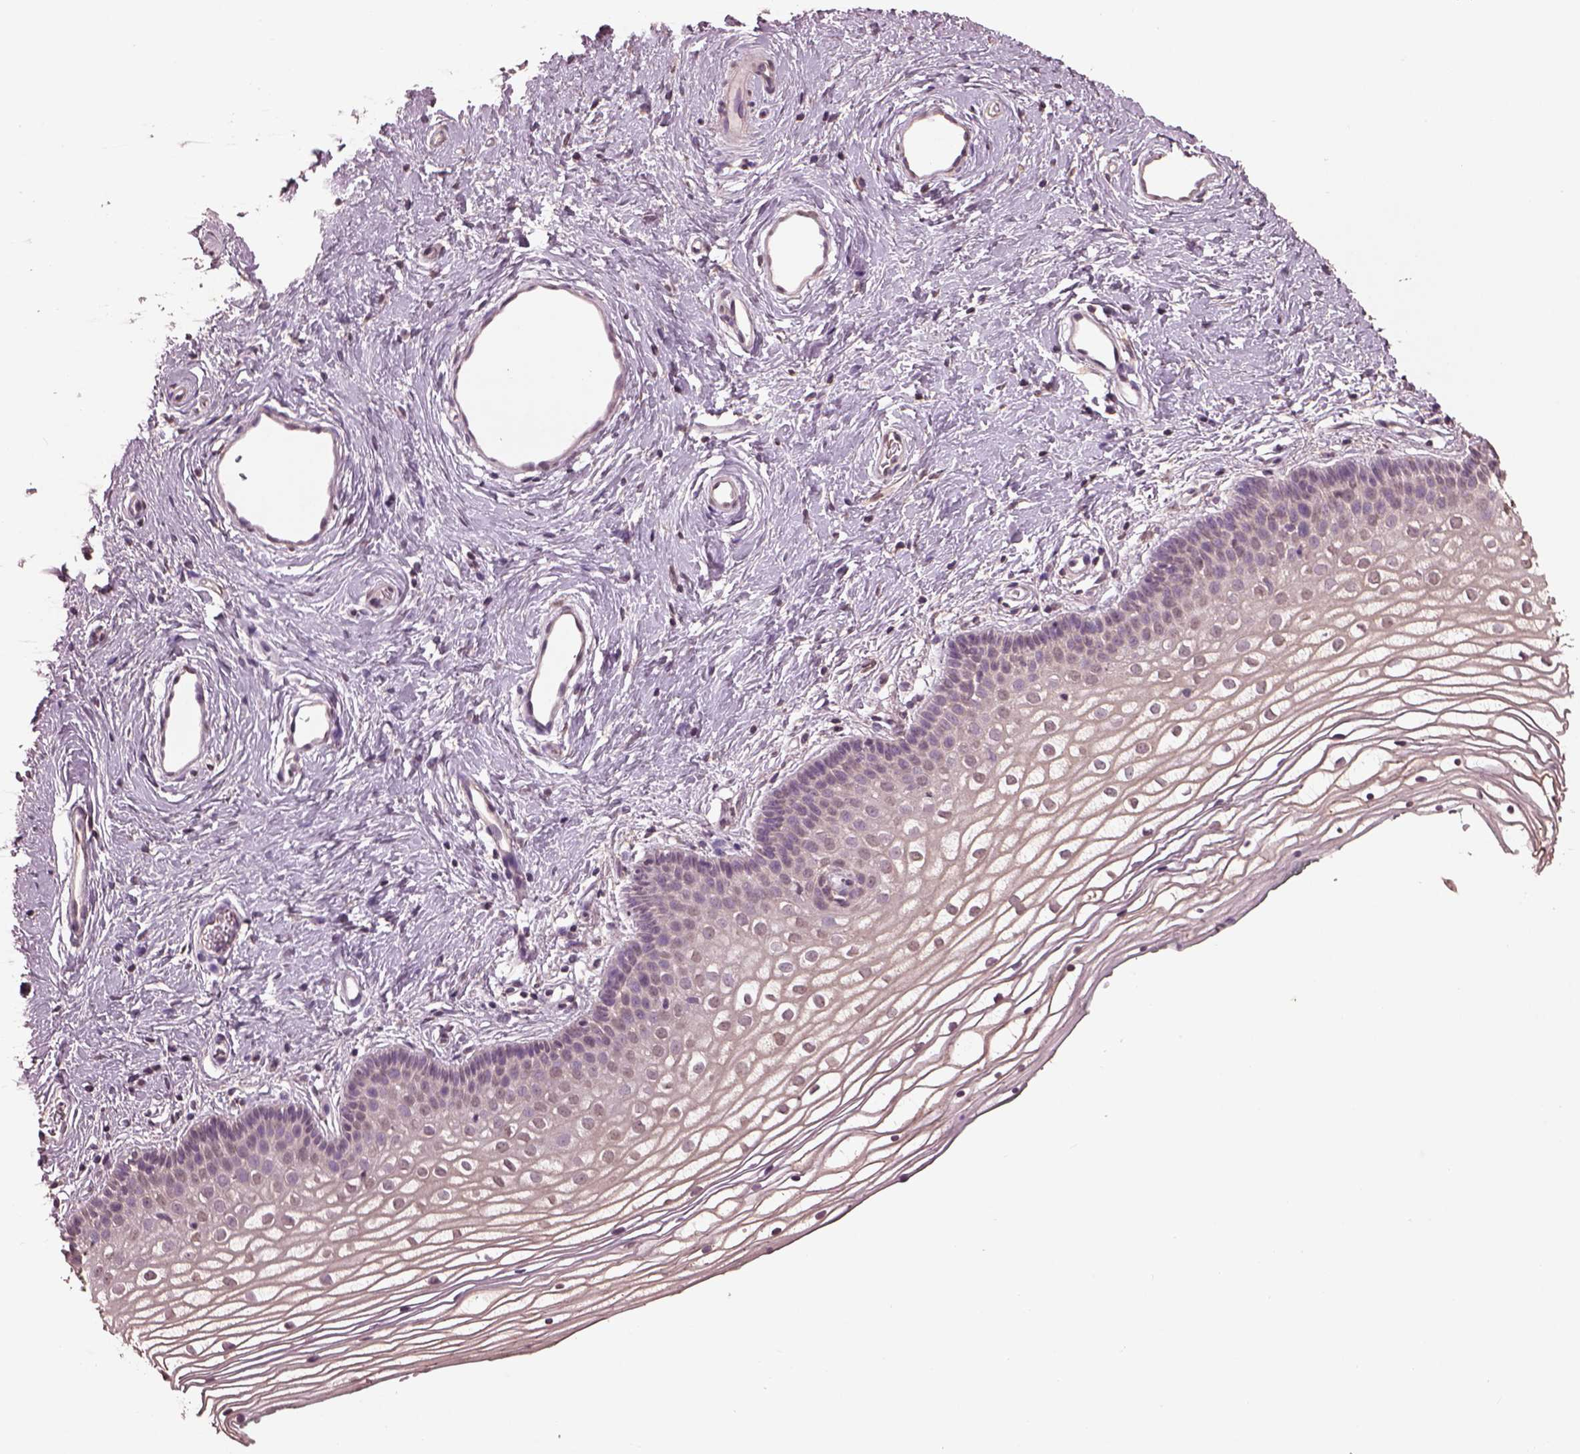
{"staining": {"intensity": "negative", "quantity": "none", "location": "none"}, "tissue": "vagina", "cell_type": "Squamous epithelial cells", "image_type": "normal", "snomed": [{"axis": "morphology", "description": "Normal tissue, NOS"}, {"axis": "topography", "description": "Vagina"}], "caption": "IHC histopathology image of normal vagina: vagina stained with DAB (3,3'-diaminobenzidine) shows no significant protein positivity in squamous epithelial cells. (Immunohistochemistry (ihc), brightfield microscopy, high magnification).", "gene": "CPT1C", "patient": {"sex": "female", "age": 36}}